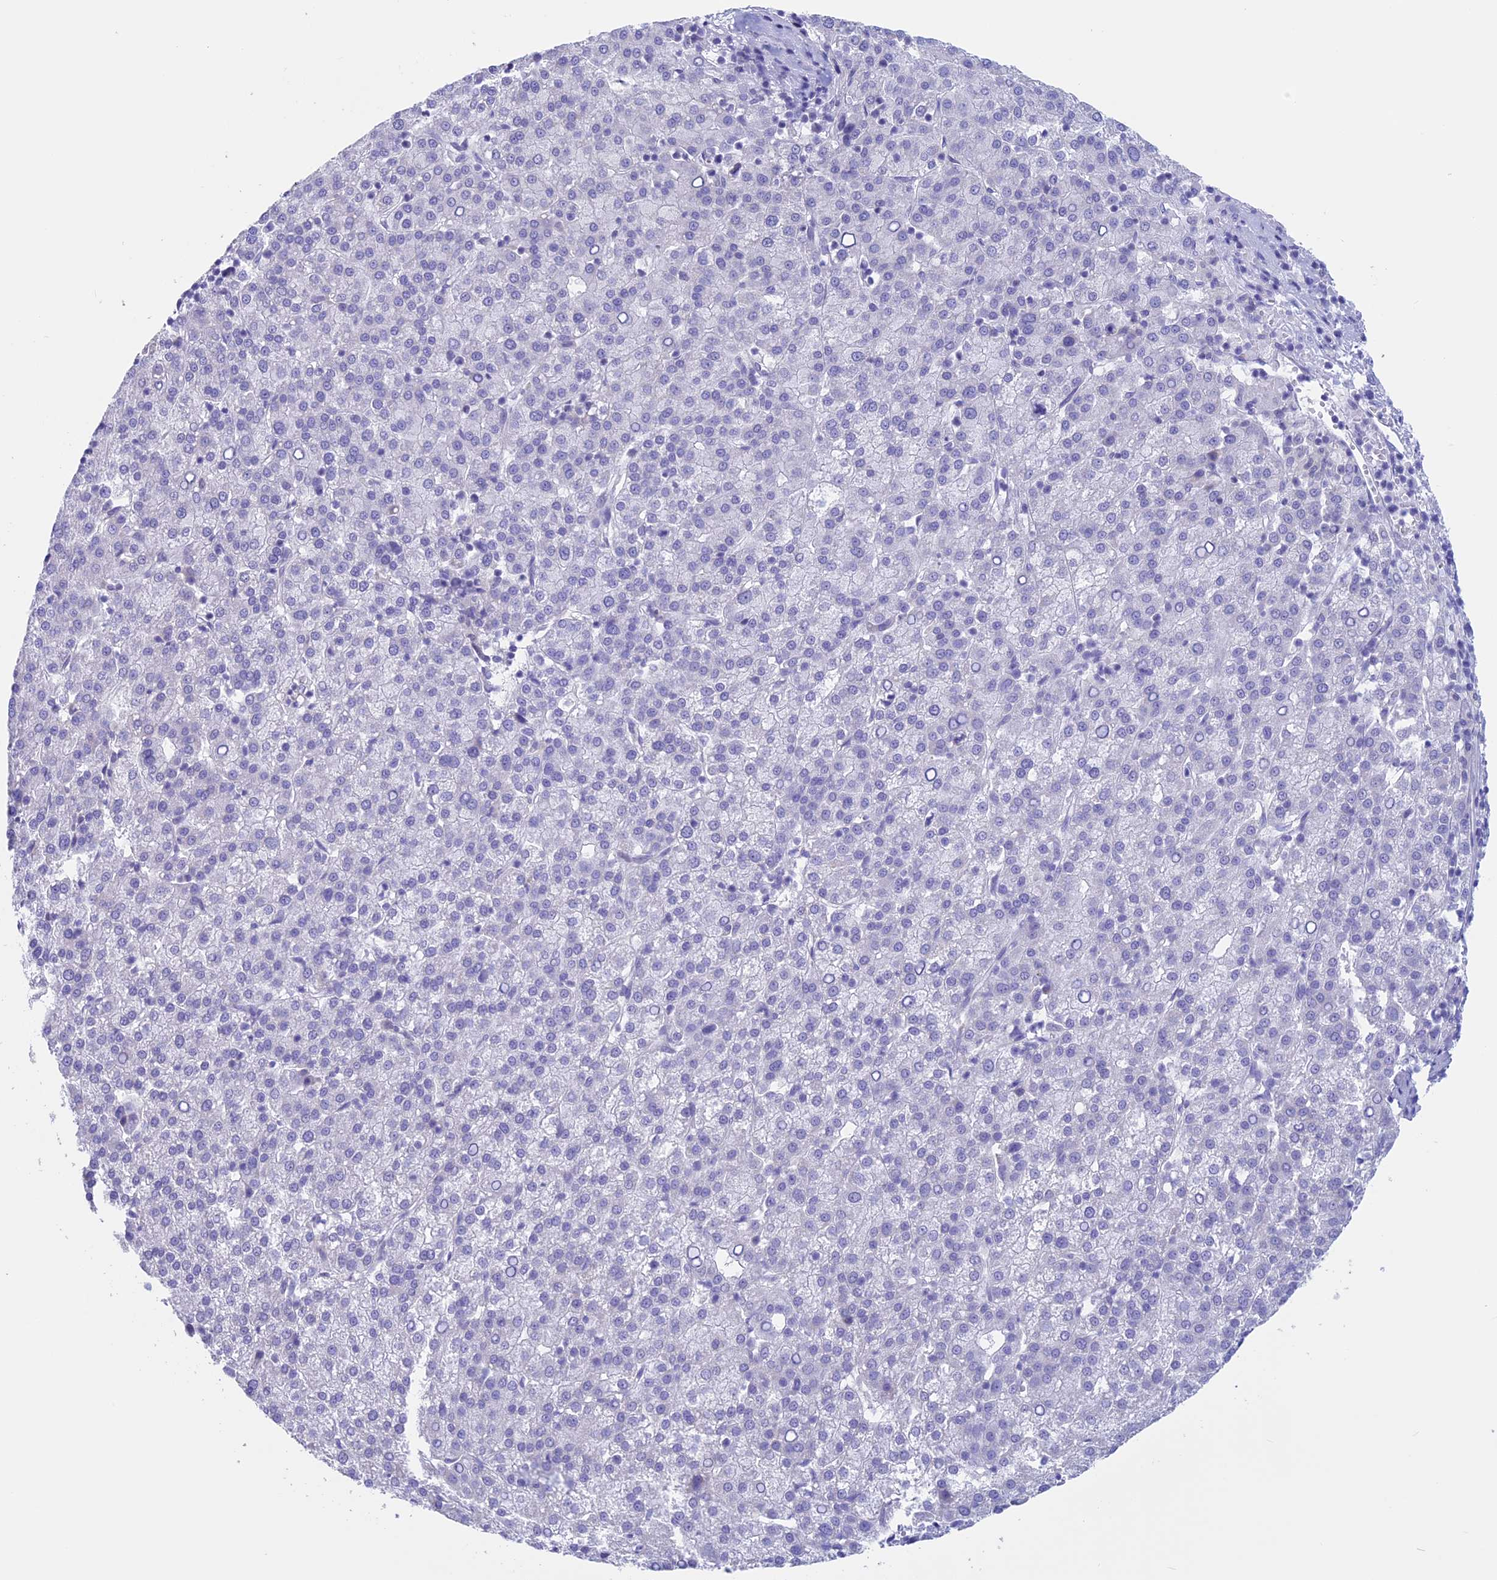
{"staining": {"intensity": "negative", "quantity": "none", "location": "none"}, "tissue": "liver cancer", "cell_type": "Tumor cells", "image_type": "cancer", "snomed": [{"axis": "morphology", "description": "Carcinoma, Hepatocellular, NOS"}, {"axis": "topography", "description": "Liver"}], "caption": "IHC image of human hepatocellular carcinoma (liver) stained for a protein (brown), which shows no staining in tumor cells.", "gene": "RP1", "patient": {"sex": "female", "age": 58}}